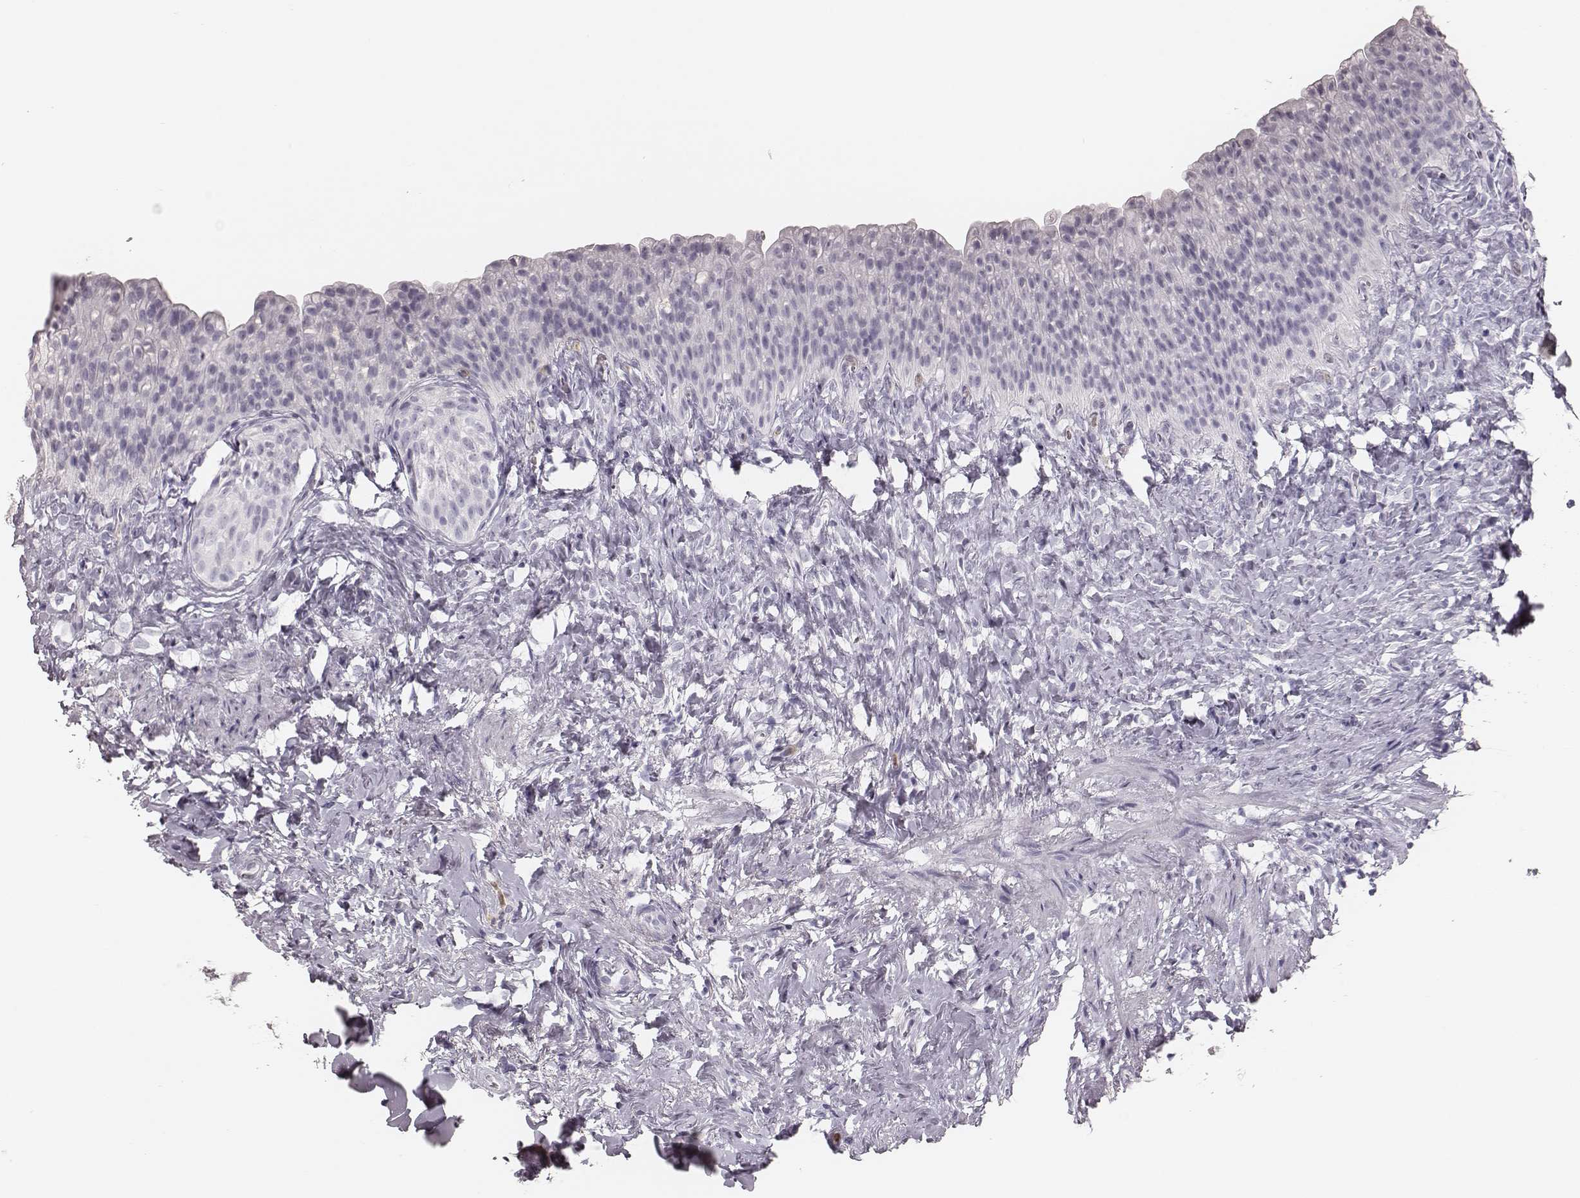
{"staining": {"intensity": "negative", "quantity": "none", "location": "none"}, "tissue": "urinary bladder", "cell_type": "Urothelial cells", "image_type": "normal", "snomed": [{"axis": "morphology", "description": "Normal tissue, NOS"}, {"axis": "topography", "description": "Urinary bladder"}], "caption": "Histopathology image shows no protein positivity in urothelial cells of normal urinary bladder. (DAB (3,3'-diaminobenzidine) immunohistochemistry (IHC) with hematoxylin counter stain).", "gene": "ELANE", "patient": {"sex": "male", "age": 76}}